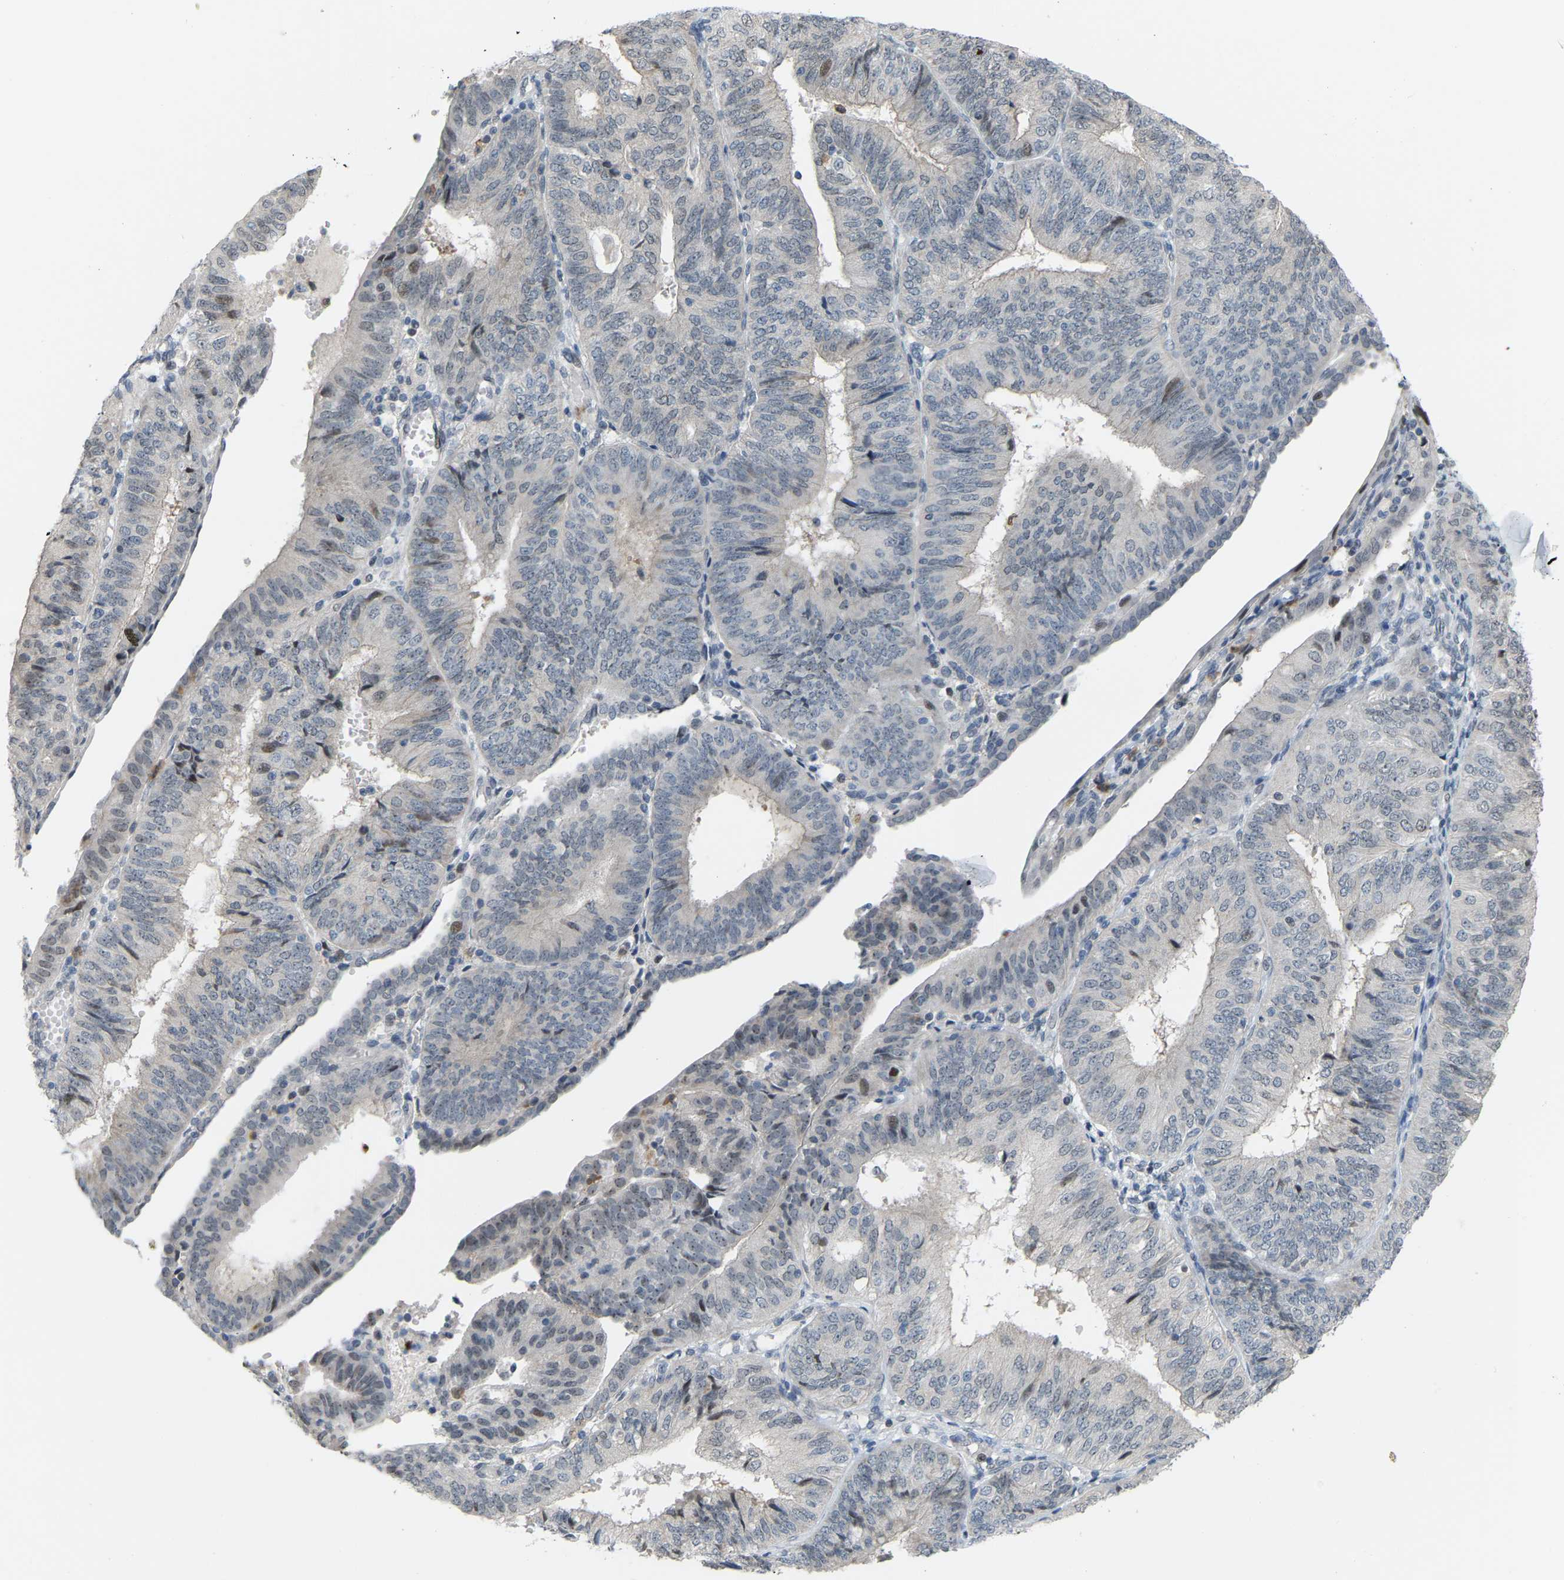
{"staining": {"intensity": "negative", "quantity": "none", "location": "none"}, "tissue": "endometrial cancer", "cell_type": "Tumor cells", "image_type": "cancer", "snomed": [{"axis": "morphology", "description": "Adenocarcinoma, NOS"}, {"axis": "topography", "description": "Endometrium"}], "caption": "Immunohistochemical staining of human endometrial adenocarcinoma reveals no significant expression in tumor cells. (DAB immunohistochemistry (IHC) with hematoxylin counter stain).", "gene": "CROT", "patient": {"sex": "female", "age": 58}}